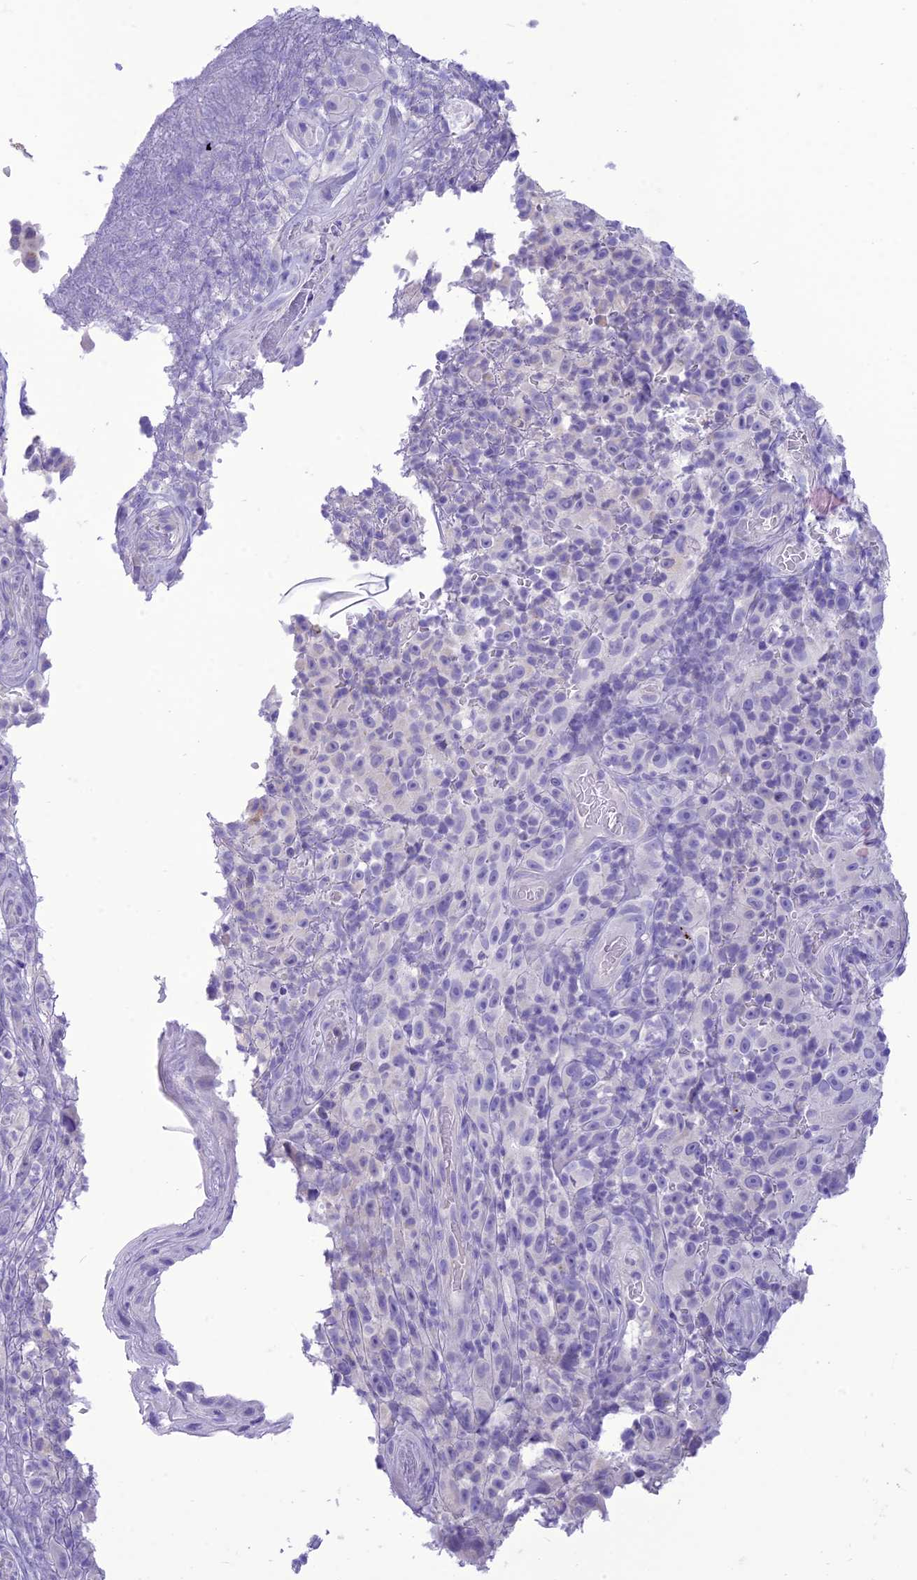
{"staining": {"intensity": "negative", "quantity": "none", "location": "none"}, "tissue": "melanoma", "cell_type": "Tumor cells", "image_type": "cancer", "snomed": [{"axis": "morphology", "description": "Malignant melanoma, NOS"}, {"axis": "topography", "description": "Skin"}], "caption": "High power microscopy micrograph of an IHC image of malignant melanoma, revealing no significant expression in tumor cells. The staining was performed using DAB to visualize the protein expression in brown, while the nuclei were stained in blue with hematoxylin (Magnification: 20x).", "gene": "DHDH", "patient": {"sex": "female", "age": 82}}